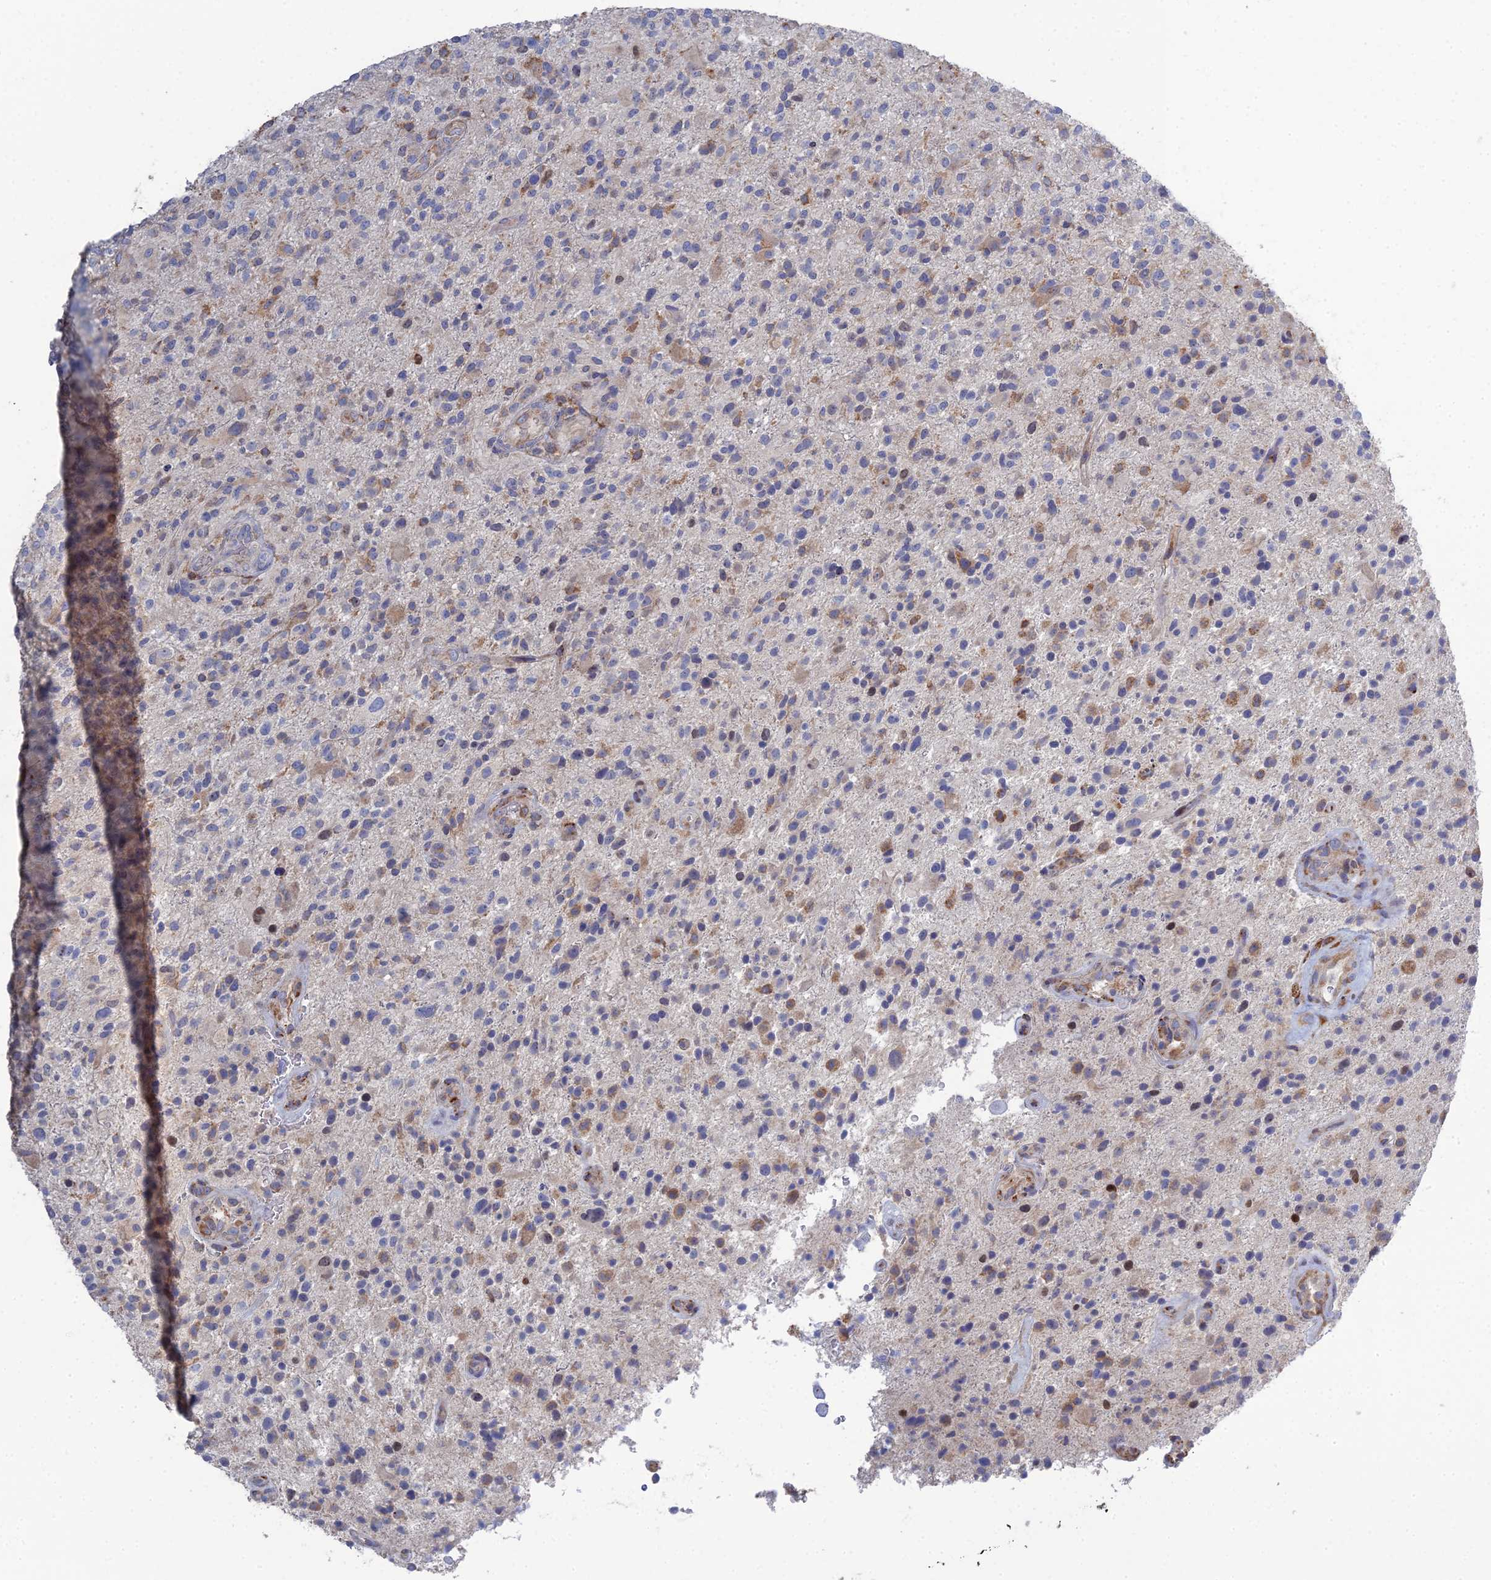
{"staining": {"intensity": "moderate", "quantity": "<25%", "location": "cytoplasmic/membranous"}, "tissue": "glioma", "cell_type": "Tumor cells", "image_type": "cancer", "snomed": [{"axis": "morphology", "description": "Glioma, malignant, High grade"}, {"axis": "topography", "description": "Brain"}], "caption": "IHC staining of malignant high-grade glioma, which displays low levels of moderate cytoplasmic/membranous staining in approximately <25% of tumor cells indicating moderate cytoplasmic/membranous protein expression. The staining was performed using DAB (brown) for protein detection and nuclei were counterstained in hematoxylin (blue).", "gene": "TRAPPC6A", "patient": {"sex": "male", "age": 47}}